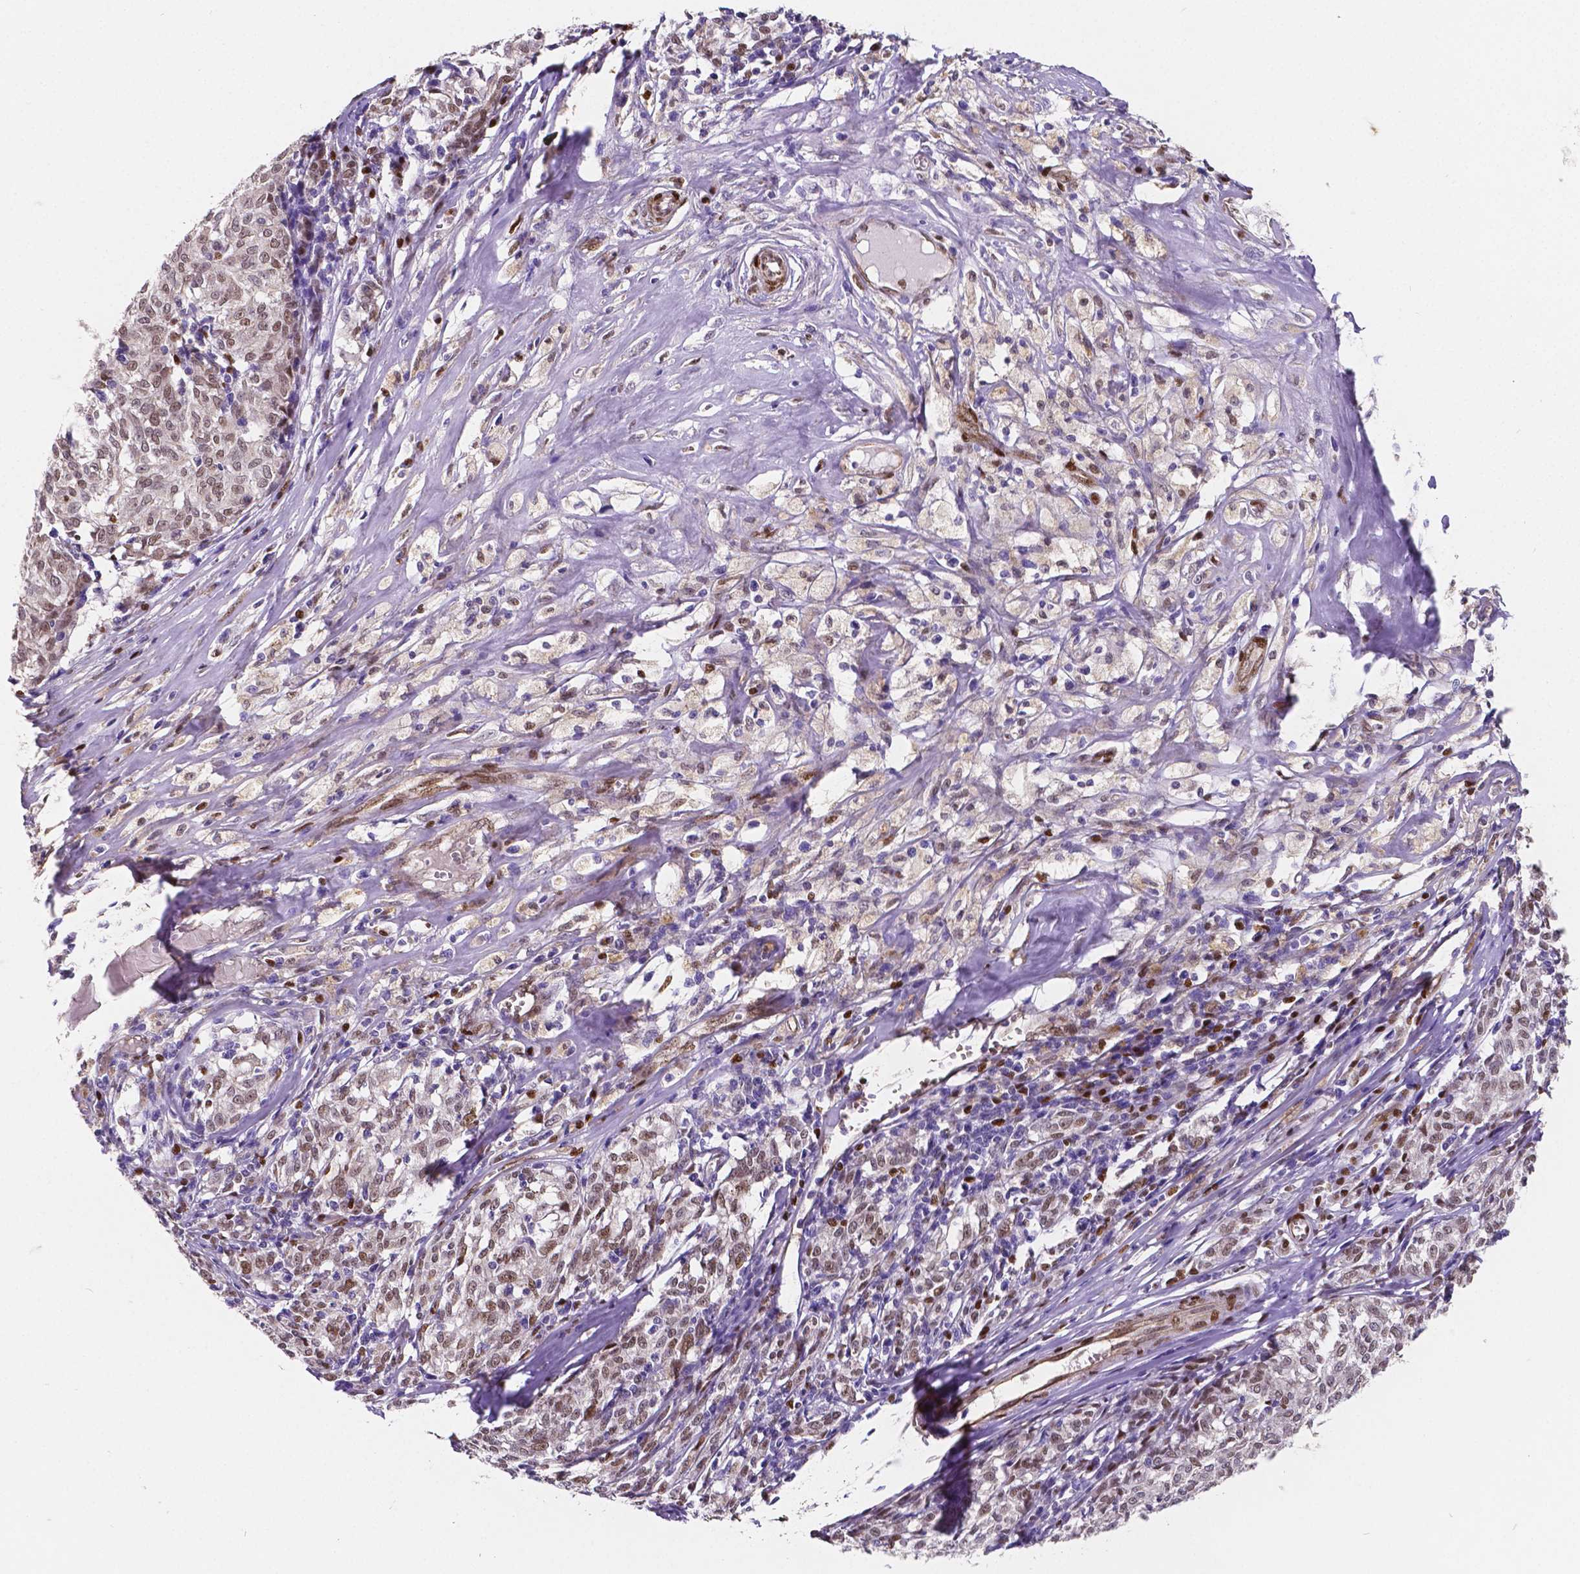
{"staining": {"intensity": "weak", "quantity": ">75%", "location": "nuclear"}, "tissue": "melanoma", "cell_type": "Tumor cells", "image_type": "cancer", "snomed": [{"axis": "morphology", "description": "Malignant melanoma, NOS"}, {"axis": "topography", "description": "Skin"}], "caption": "Weak nuclear positivity is identified in about >75% of tumor cells in melanoma. (Stains: DAB (3,3'-diaminobenzidine) in brown, nuclei in blue, Microscopy: brightfield microscopy at high magnification).", "gene": "MEF2C", "patient": {"sex": "female", "age": 72}}